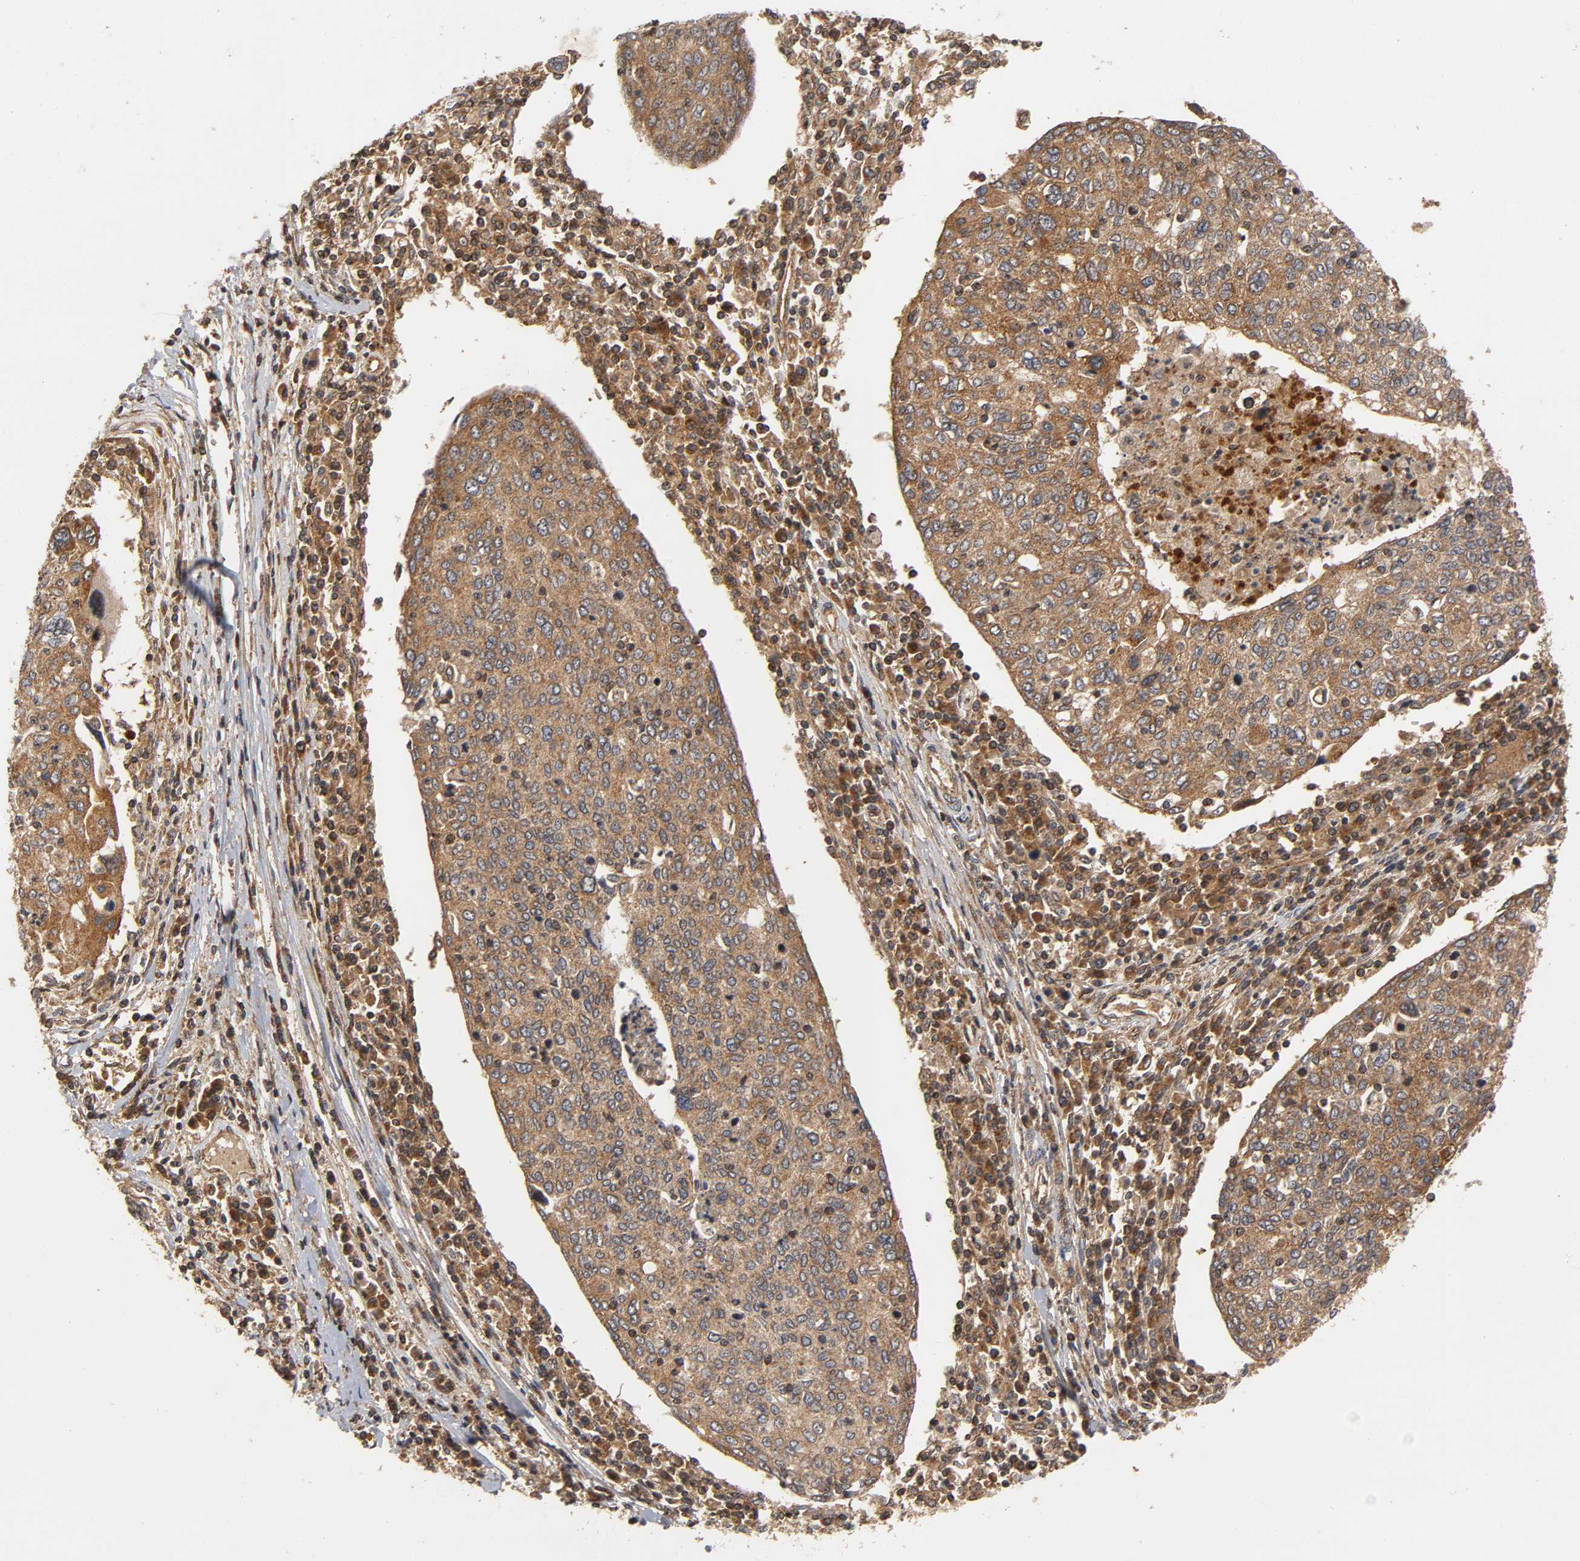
{"staining": {"intensity": "moderate", "quantity": ">75%", "location": "cytoplasmic/membranous"}, "tissue": "cervical cancer", "cell_type": "Tumor cells", "image_type": "cancer", "snomed": [{"axis": "morphology", "description": "Squamous cell carcinoma, NOS"}, {"axis": "topography", "description": "Cervix"}], "caption": "This micrograph reveals immunohistochemistry staining of cervical cancer (squamous cell carcinoma), with medium moderate cytoplasmic/membranous staining in about >75% of tumor cells.", "gene": "IKBKB", "patient": {"sex": "female", "age": 40}}